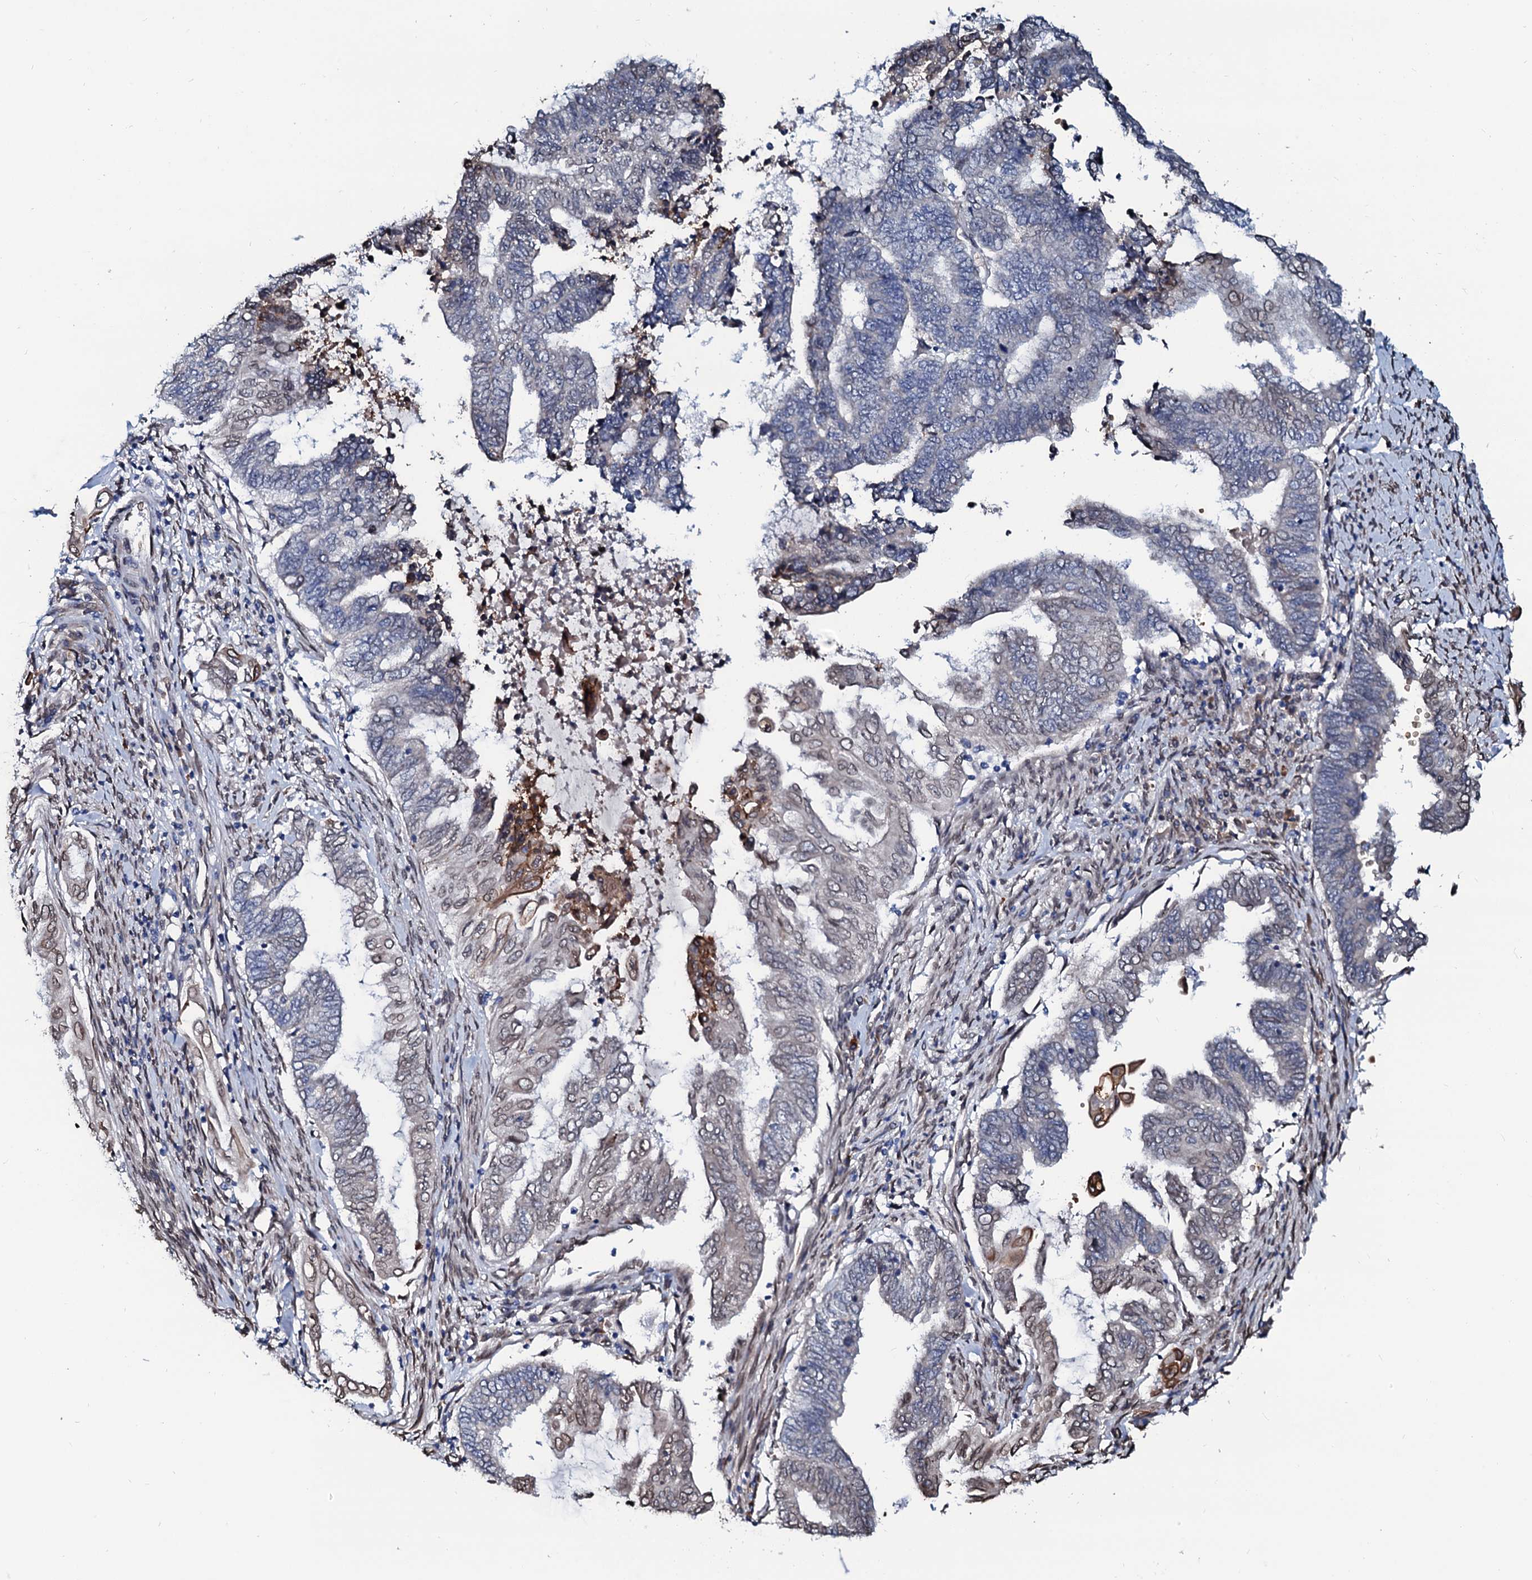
{"staining": {"intensity": "negative", "quantity": "none", "location": "none"}, "tissue": "endometrial cancer", "cell_type": "Tumor cells", "image_type": "cancer", "snomed": [{"axis": "morphology", "description": "Adenocarcinoma, NOS"}, {"axis": "topography", "description": "Uterus"}, {"axis": "topography", "description": "Endometrium"}], "caption": "This histopathology image is of endometrial cancer (adenocarcinoma) stained with IHC to label a protein in brown with the nuclei are counter-stained blue. There is no expression in tumor cells.", "gene": "NRP2", "patient": {"sex": "female", "age": 70}}